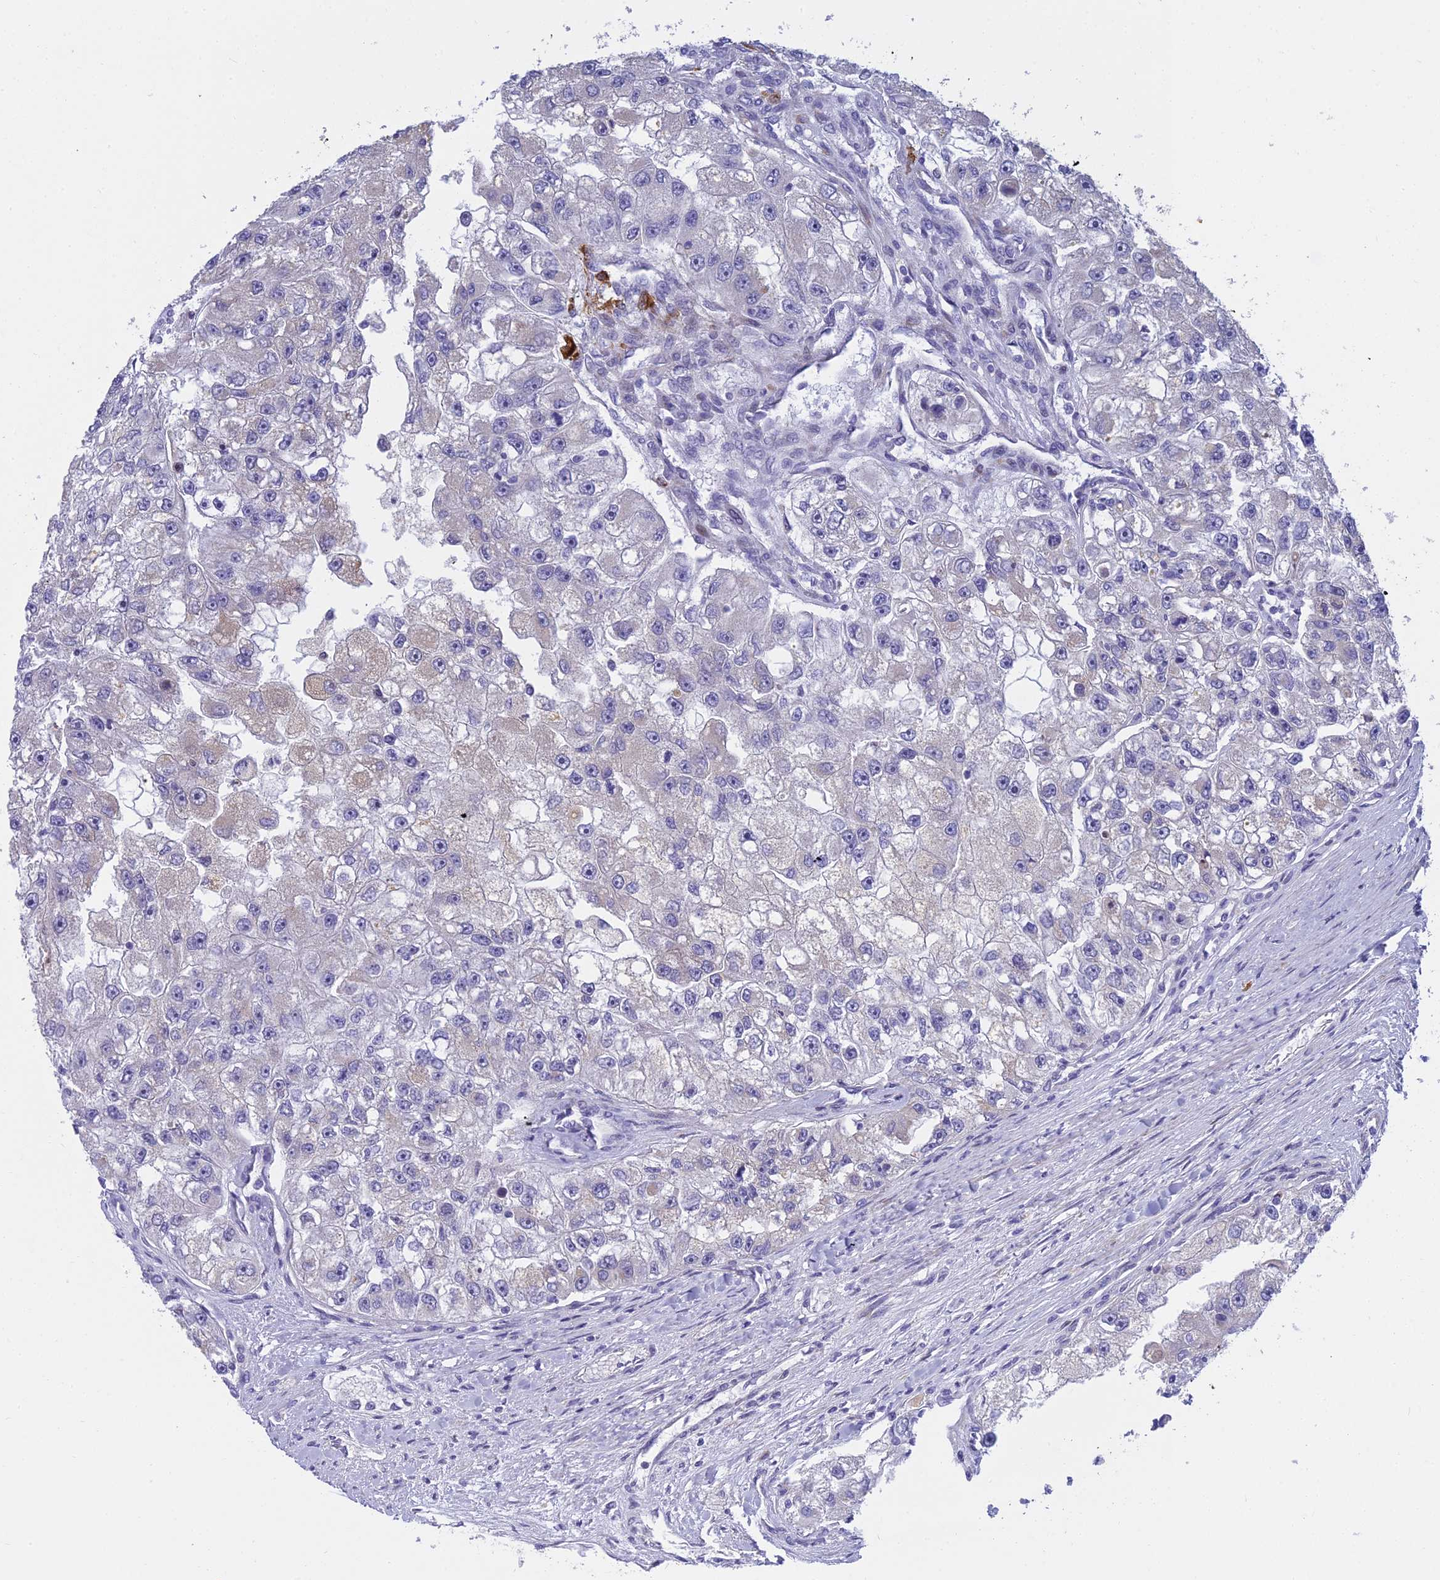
{"staining": {"intensity": "negative", "quantity": "none", "location": "none"}, "tissue": "renal cancer", "cell_type": "Tumor cells", "image_type": "cancer", "snomed": [{"axis": "morphology", "description": "Adenocarcinoma, NOS"}, {"axis": "topography", "description": "Kidney"}], "caption": "Human adenocarcinoma (renal) stained for a protein using immunohistochemistry shows no positivity in tumor cells.", "gene": "CLCN7", "patient": {"sex": "male", "age": 63}}